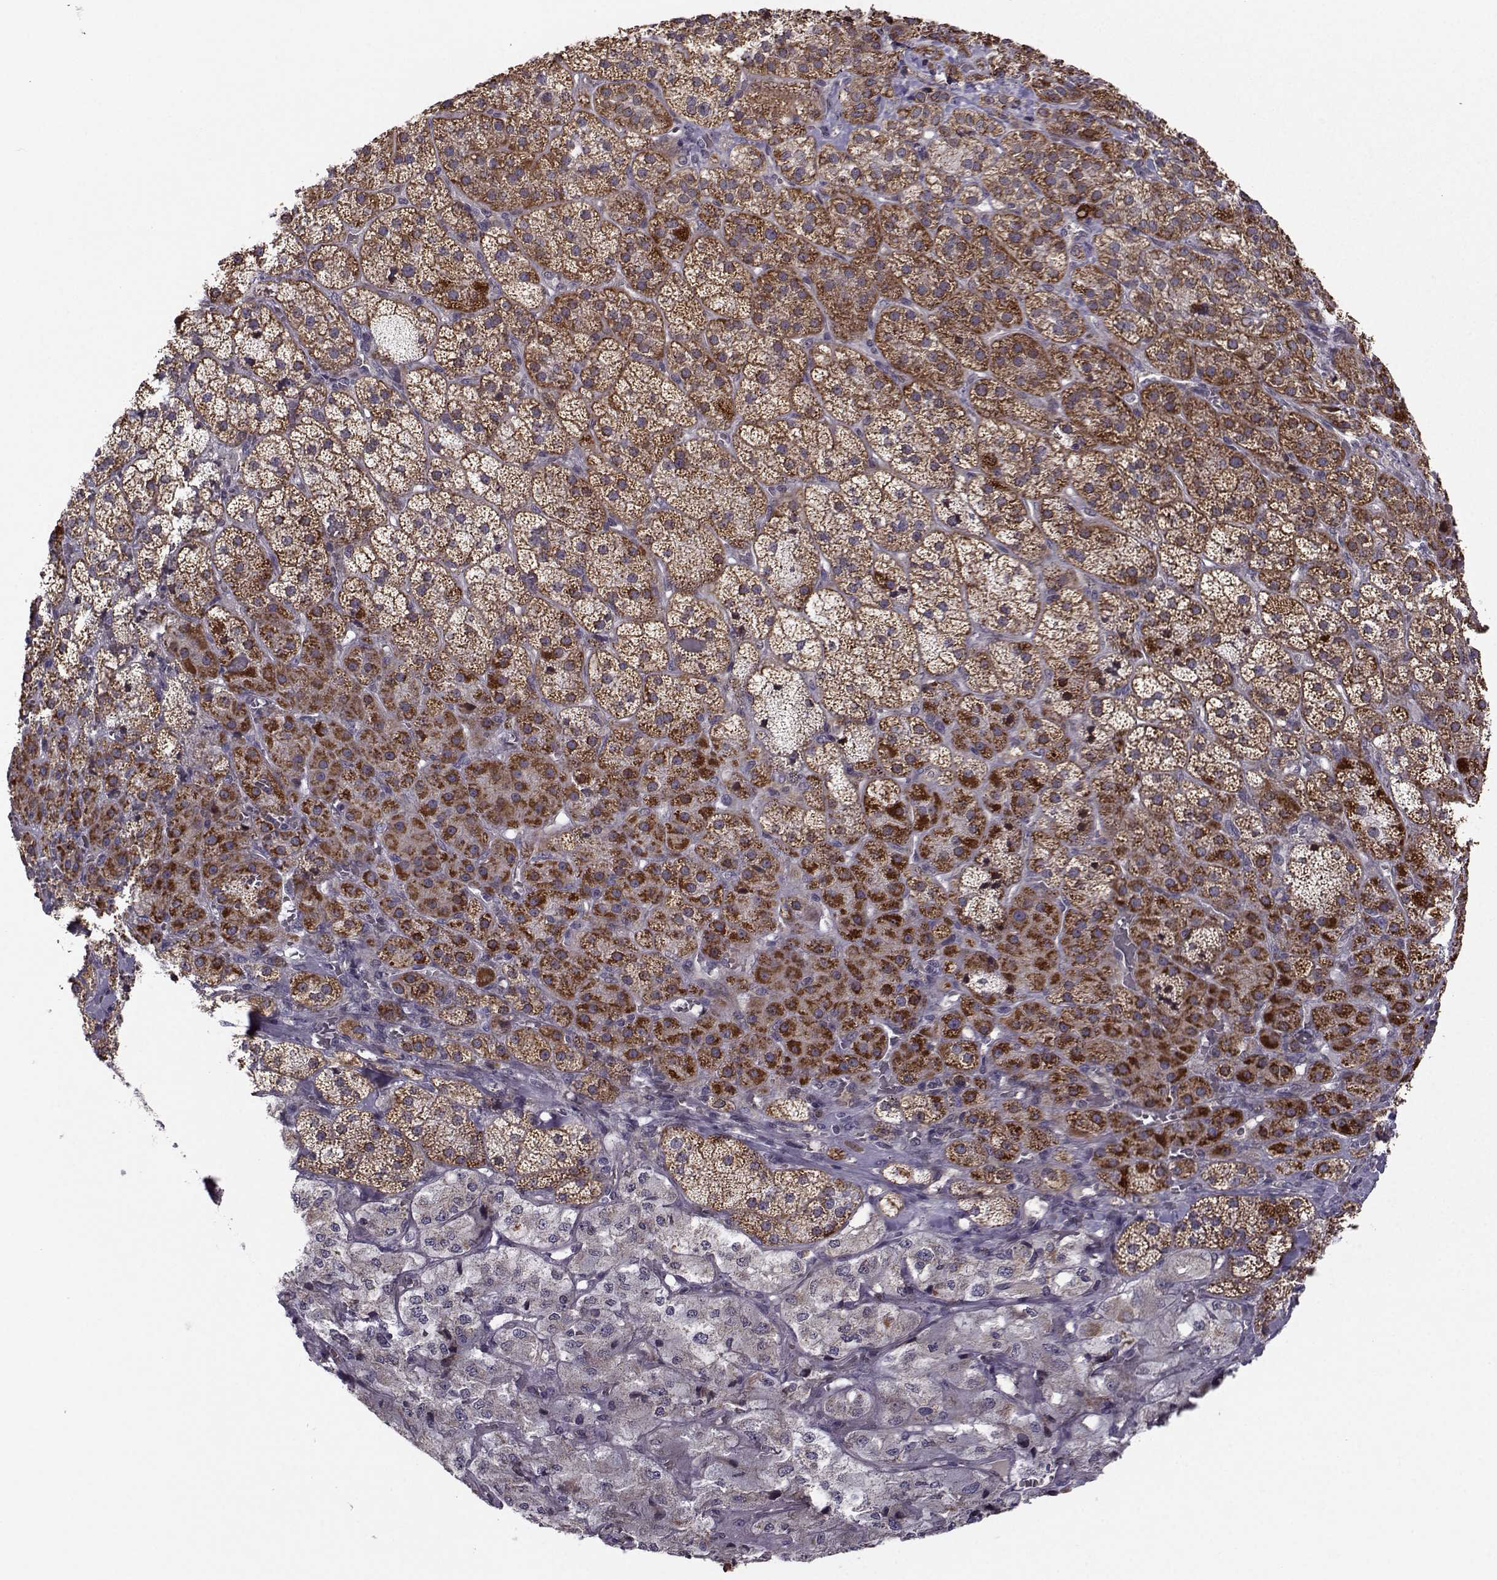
{"staining": {"intensity": "strong", "quantity": ">75%", "location": "cytoplasmic/membranous"}, "tissue": "adrenal gland", "cell_type": "Glandular cells", "image_type": "normal", "snomed": [{"axis": "morphology", "description": "Normal tissue, NOS"}, {"axis": "topography", "description": "Adrenal gland"}], "caption": "Brown immunohistochemical staining in unremarkable adrenal gland reveals strong cytoplasmic/membranous positivity in about >75% of glandular cells. The staining was performed using DAB, with brown indicating positive protein expression. Nuclei are stained blue with hematoxylin.", "gene": "NECAB3", "patient": {"sex": "male", "age": 57}}